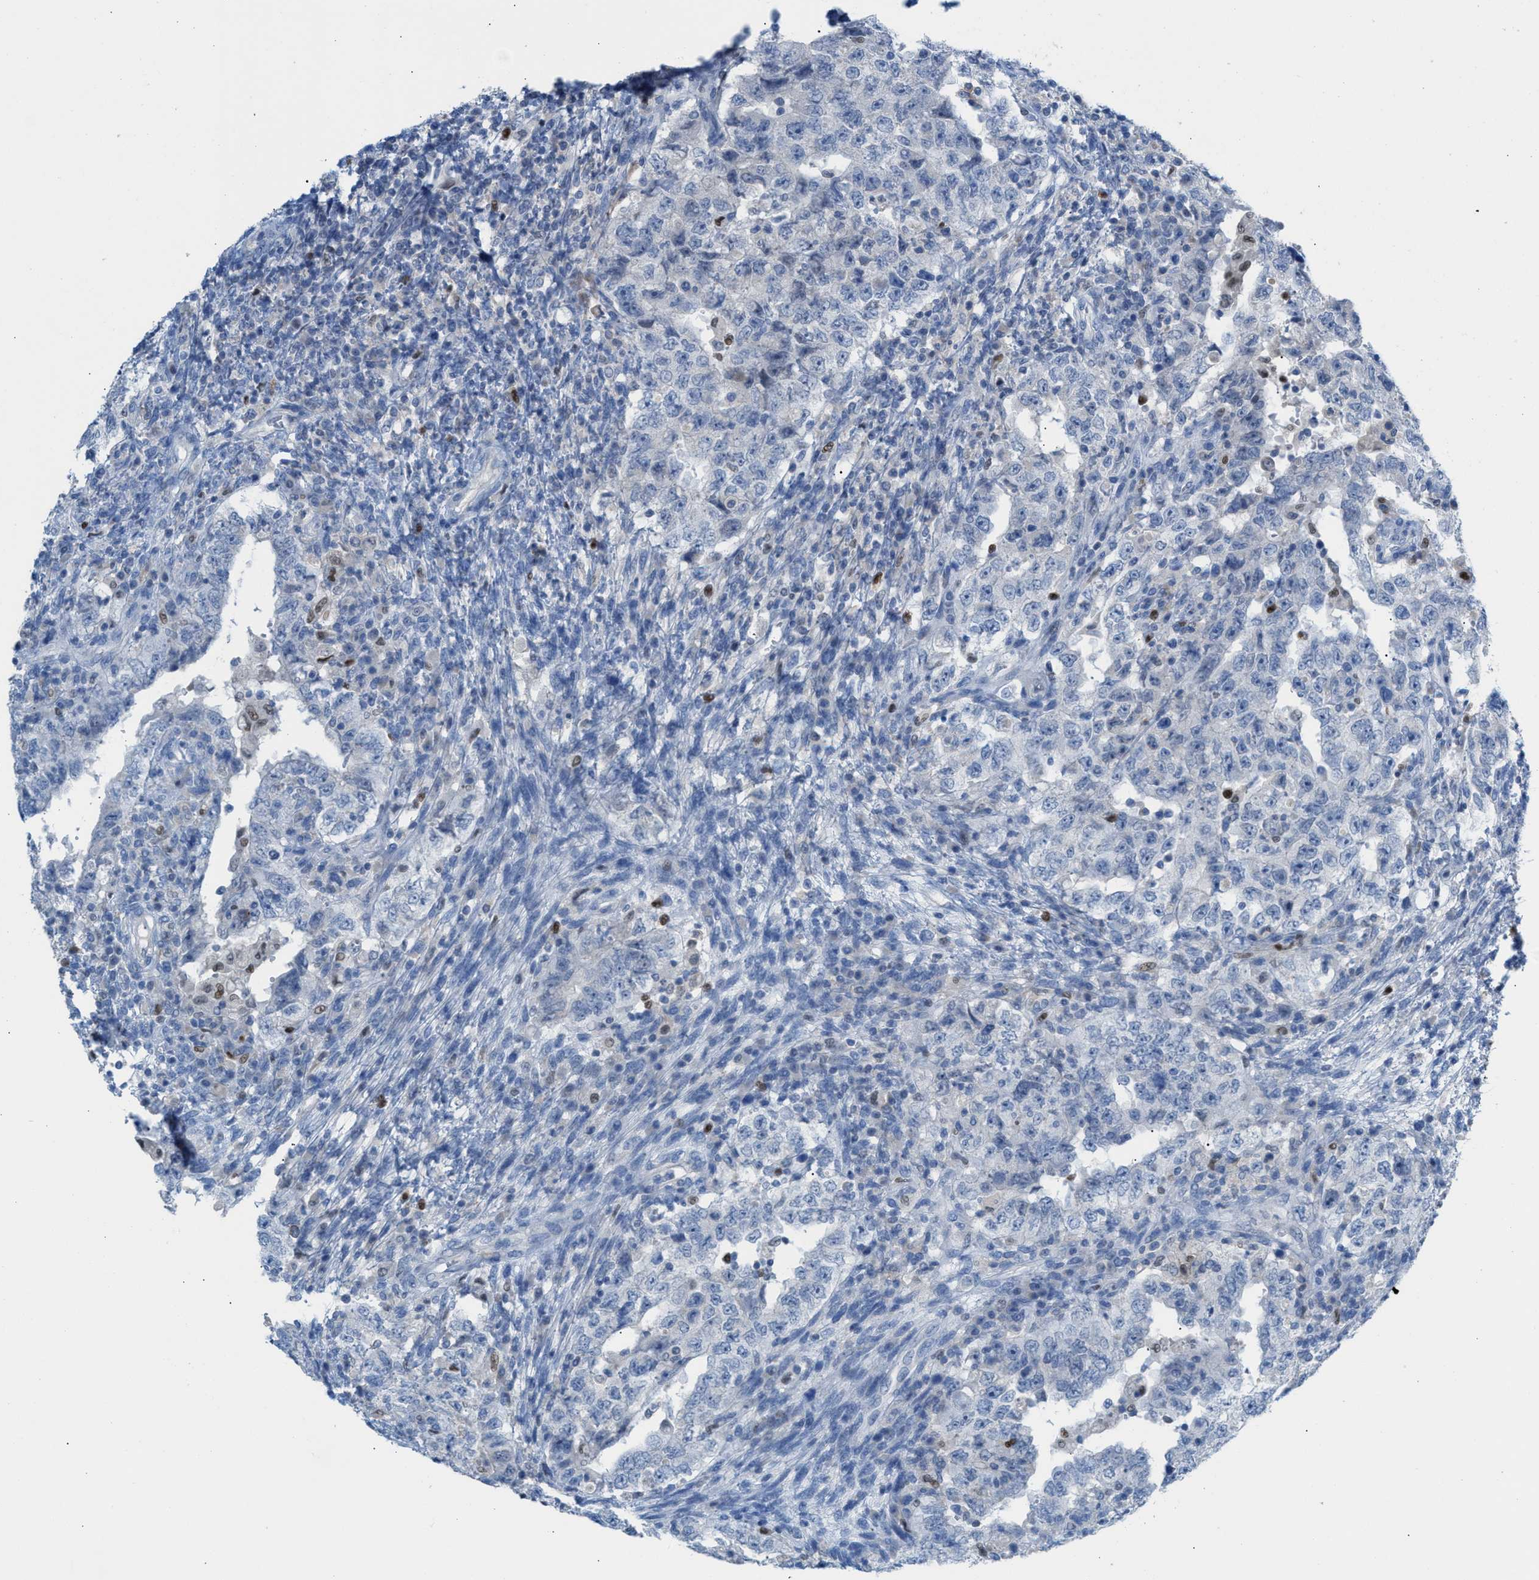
{"staining": {"intensity": "negative", "quantity": "none", "location": "none"}, "tissue": "testis cancer", "cell_type": "Tumor cells", "image_type": "cancer", "snomed": [{"axis": "morphology", "description": "Carcinoma, Embryonal, NOS"}, {"axis": "topography", "description": "Testis"}], "caption": "Tumor cells show no significant protein positivity in testis embryonal carcinoma.", "gene": "PPM1D", "patient": {"sex": "male", "age": 26}}